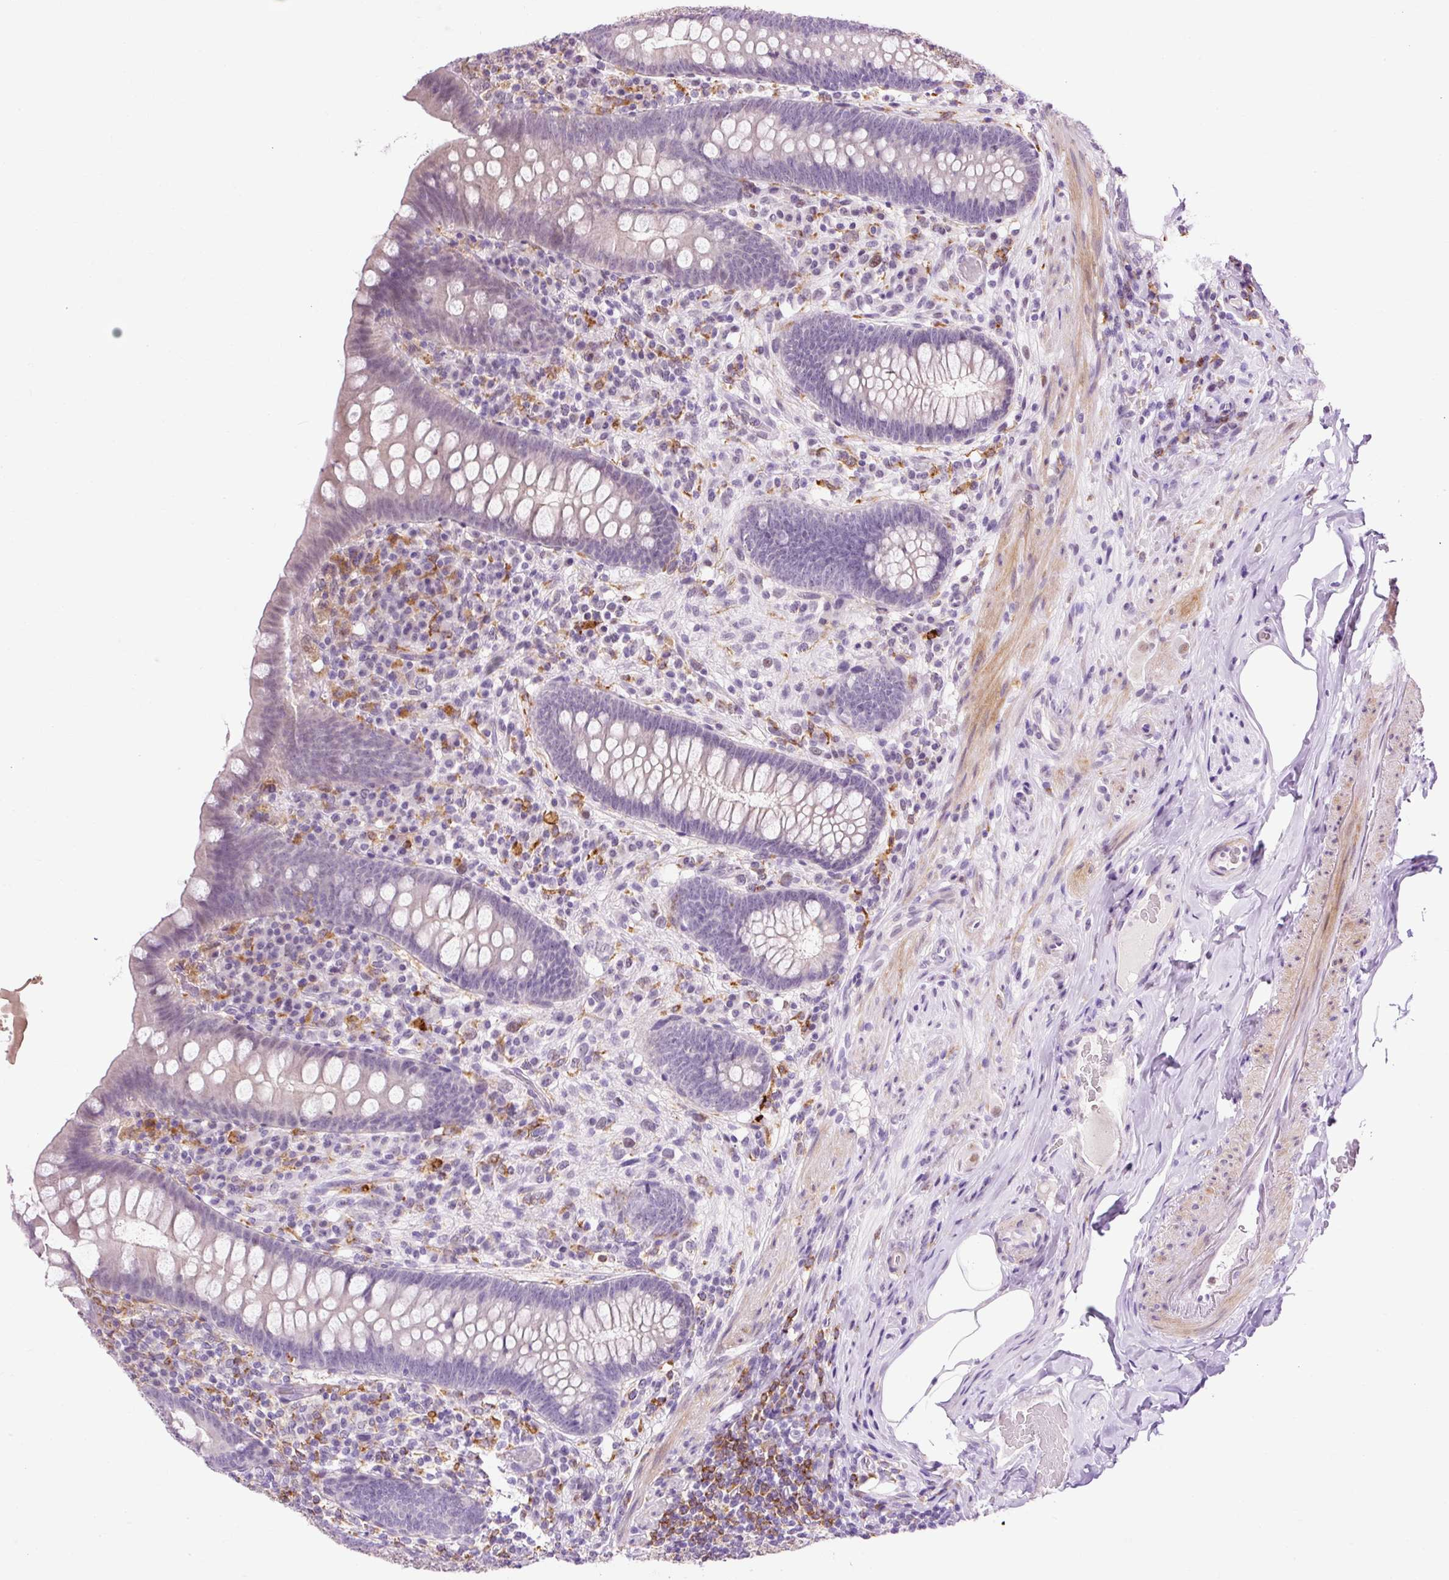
{"staining": {"intensity": "weak", "quantity": "<25%", "location": "nuclear"}, "tissue": "appendix", "cell_type": "Glandular cells", "image_type": "normal", "snomed": [{"axis": "morphology", "description": "Normal tissue, NOS"}, {"axis": "topography", "description": "Appendix"}], "caption": "This is an IHC image of unremarkable human appendix. There is no staining in glandular cells.", "gene": "LY86", "patient": {"sex": "male", "age": 71}}